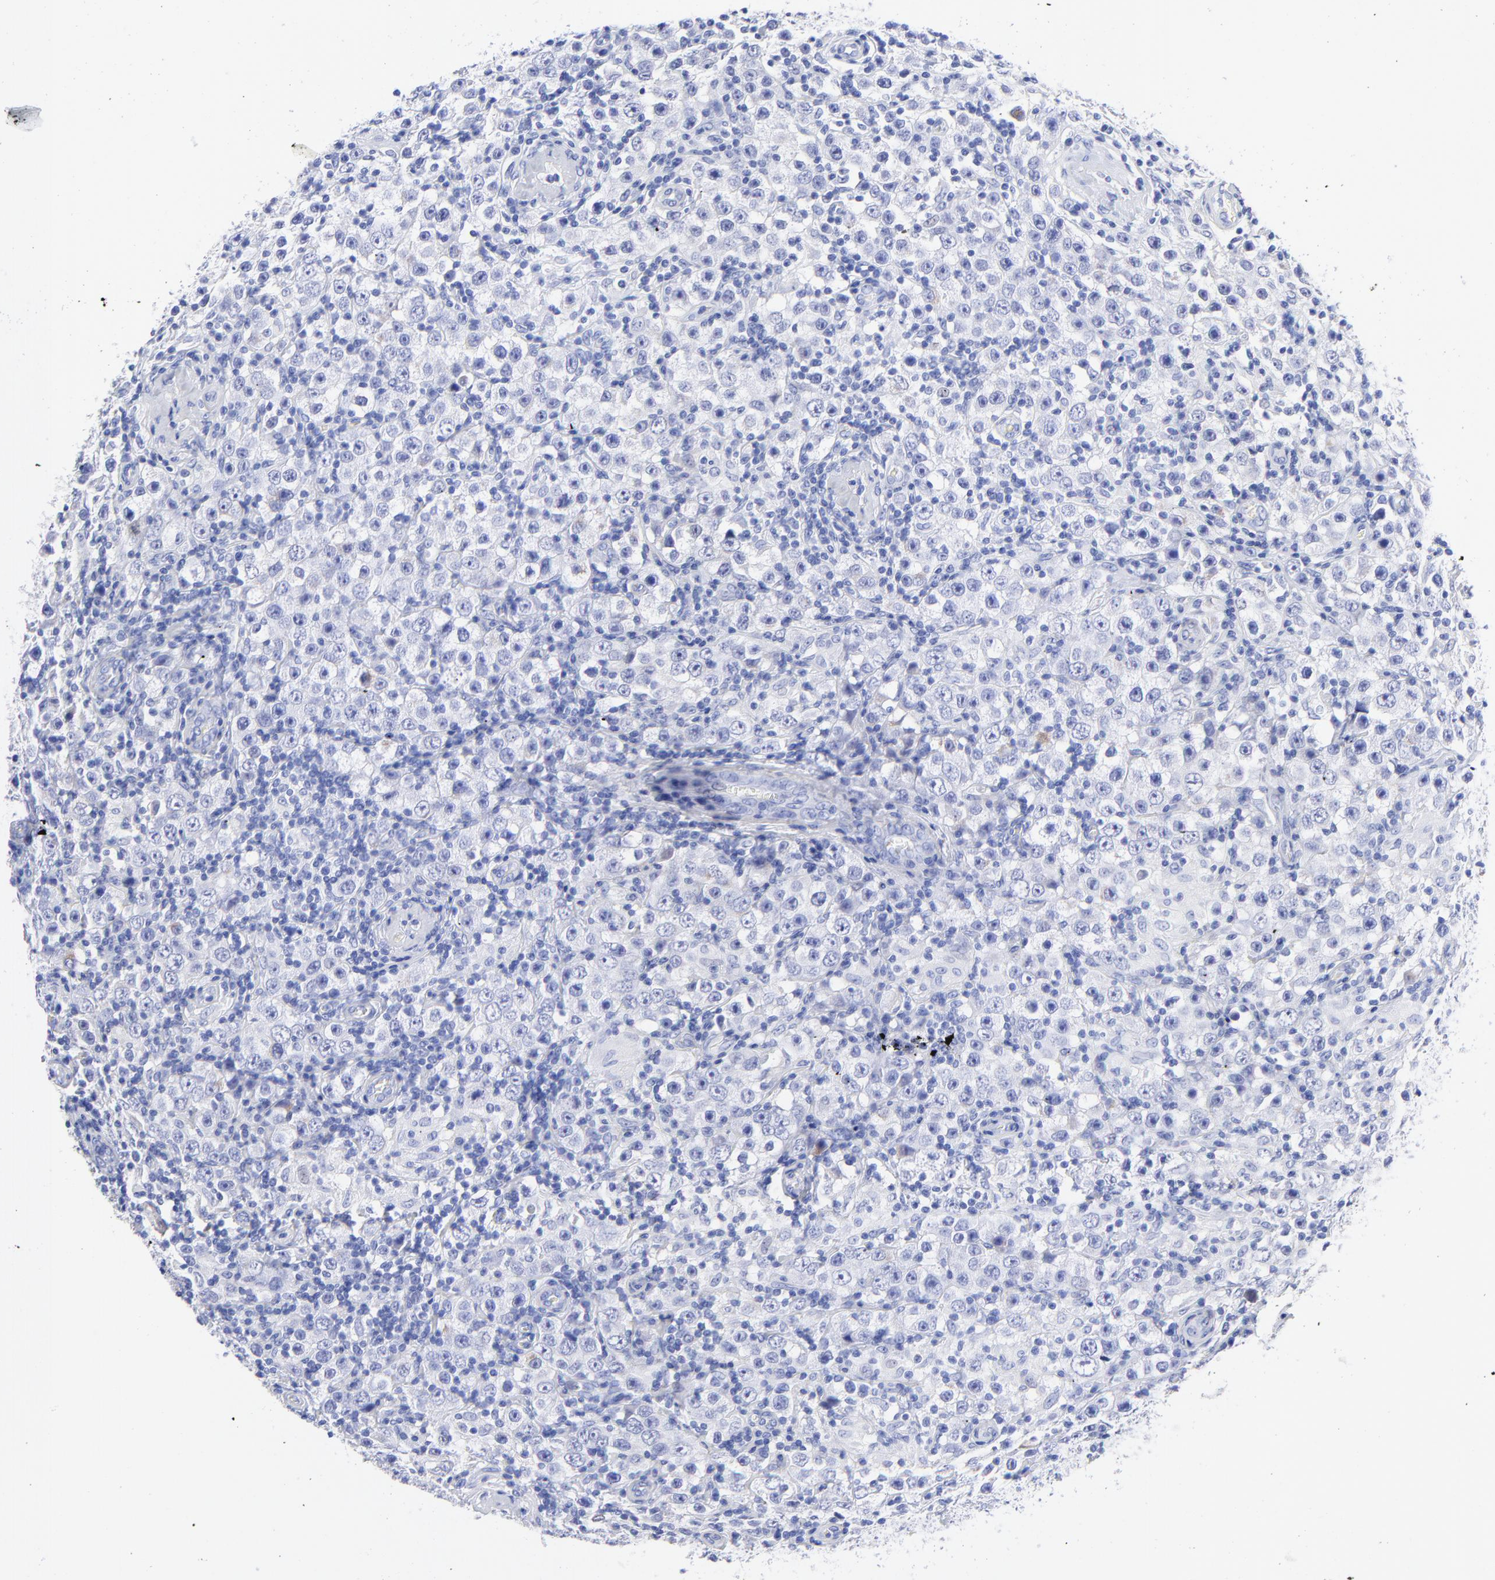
{"staining": {"intensity": "negative", "quantity": "none", "location": "none"}, "tissue": "testis cancer", "cell_type": "Tumor cells", "image_type": "cancer", "snomed": [{"axis": "morphology", "description": "Seminoma, NOS"}, {"axis": "topography", "description": "Testis"}], "caption": "There is no significant positivity in tumor cells of testis seminoma.", "gene": "C1QTNF6", "patient": {"sex": "male", "age": 32}}